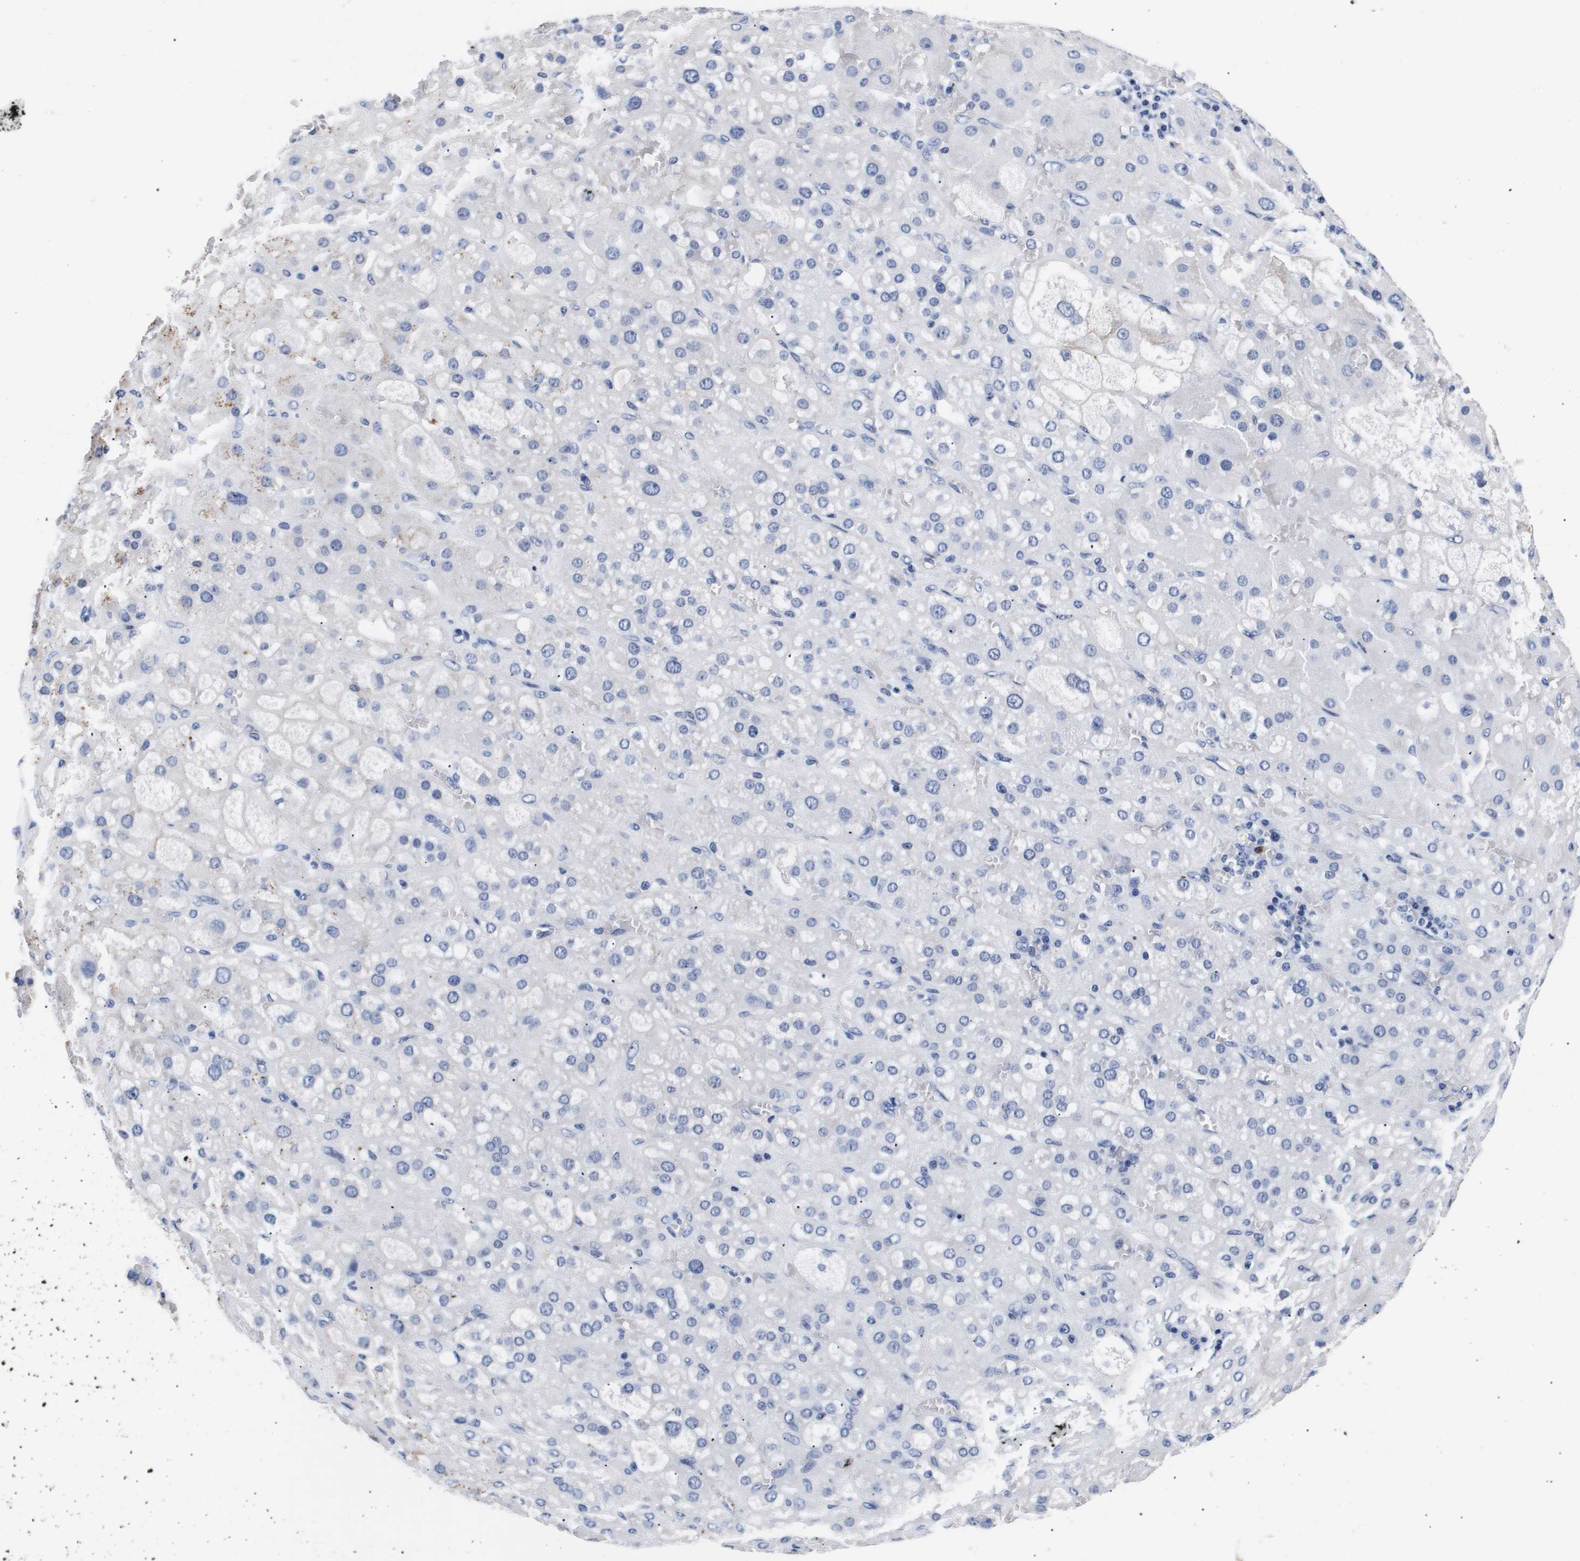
{"staining": {"intensity": "moderate", "quantity": "<25%", "location": "cytoplasmic/membranous"}, "tissue": "adrenal gland", "cell_type": "Glandular cells", "image_type": "normal", "snomed": [{"axis": "morphology", "description": "Normal tissue, NOS"}, {"axis": "topography", "description": "Adrenal gland"}], "caption": "Immunohistochemical staining of unremarkable adrenal gland exhibits moderate cytoplasmic/membranous protein staining in approximately <25% of glandular cells.", "gene": "ATP6V0A4", "patient": {"sex": "female", "age": 47}}